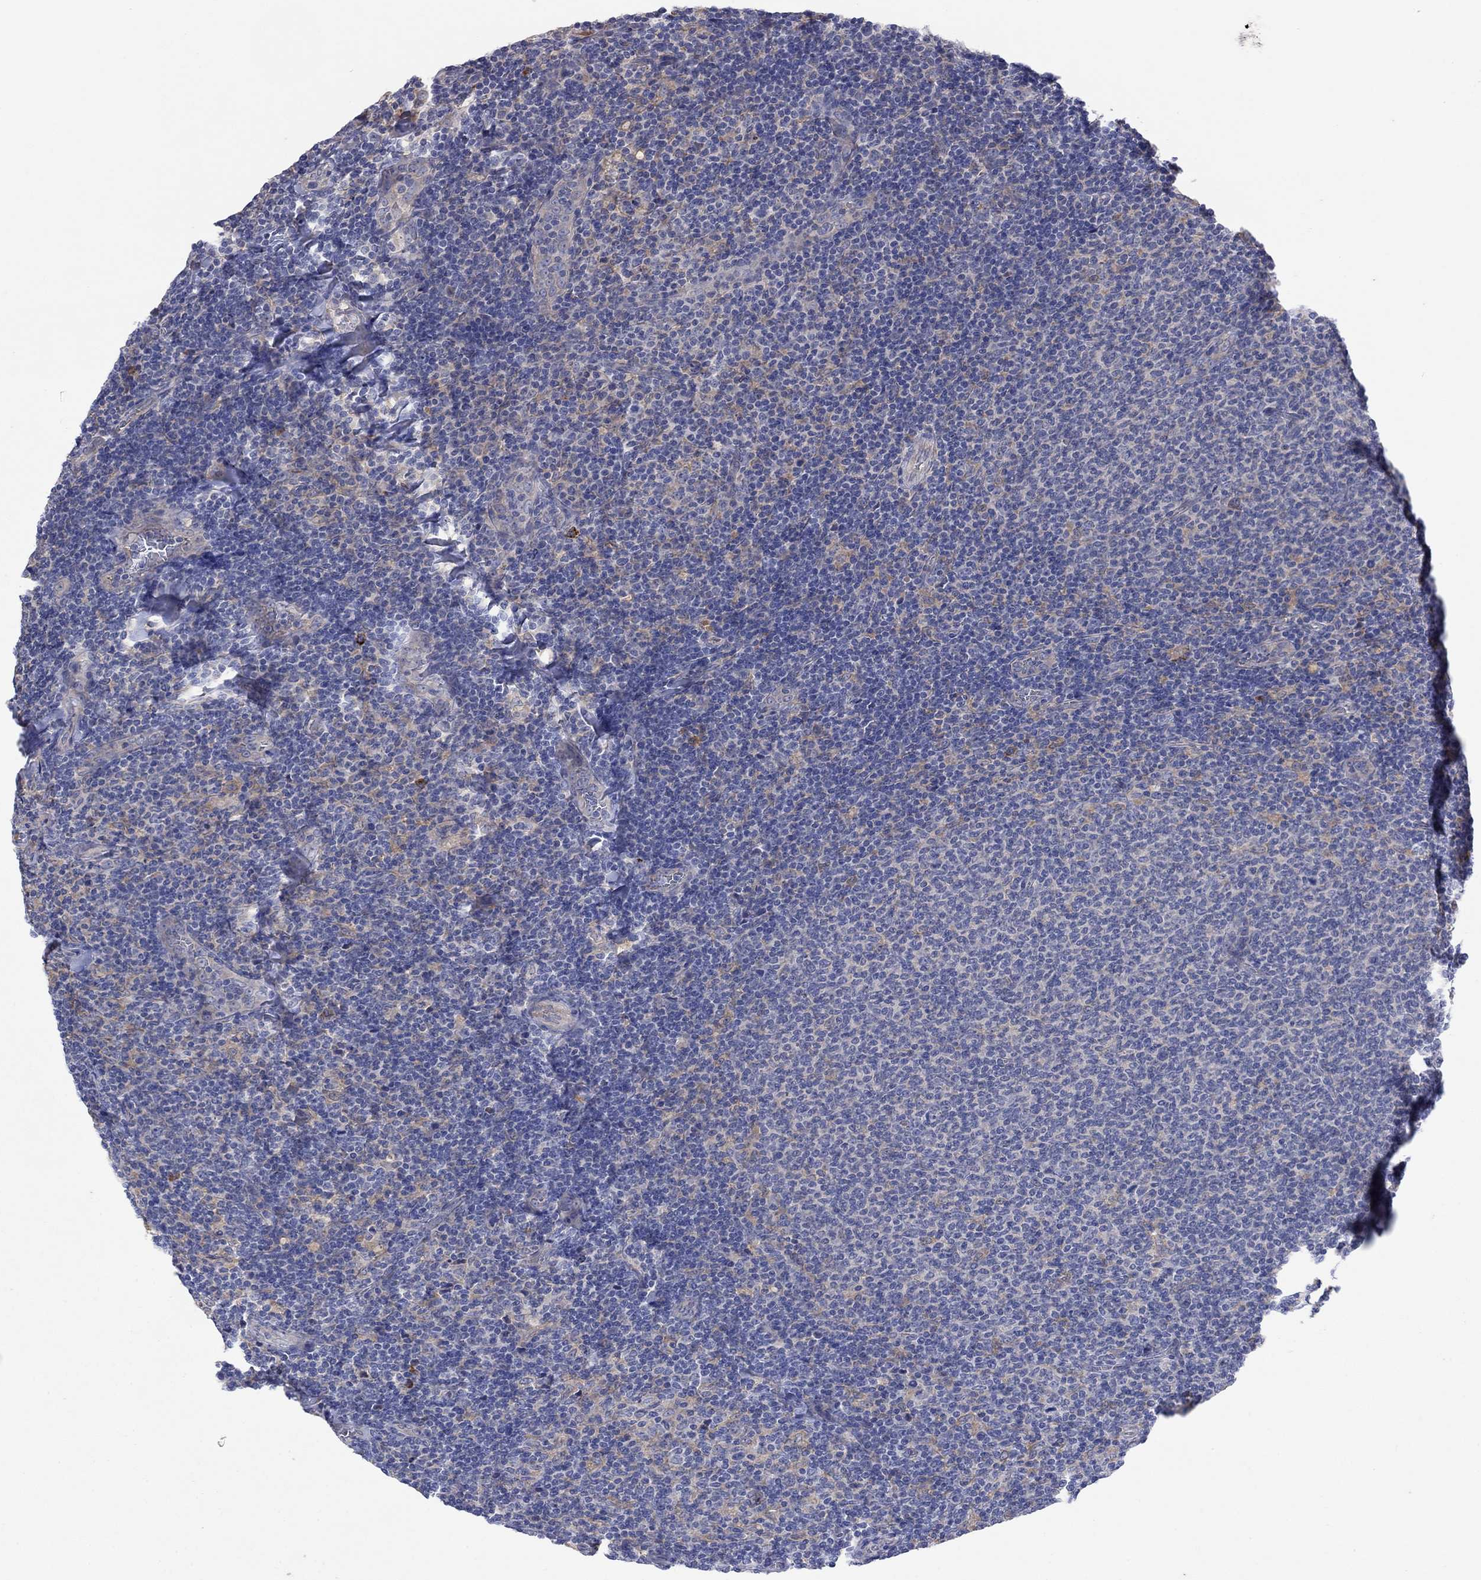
{"staining": {"intensity": "negative", "quantity": "none", "location": "none"}, "tissue": "lymphoma", "cell_type": "Tumor cells", "image_type": "cancer", "snomed": [{"axis": "morphology", "description": "Malignant lymphoma, non-Hodgkin's type, Low grade"}, {"axis": "topography", "description": "Lymph node"}], "caption": "Immunohistochemistry (IHC) of human malignant lymphoma, non-Hodgkin's type (low-grade) shows no staining in tumor cells. (IHC, brightfield microscopy, high magnification).", "gene": "PLCL2", "patient": {"sex": "male", "age": 52}}